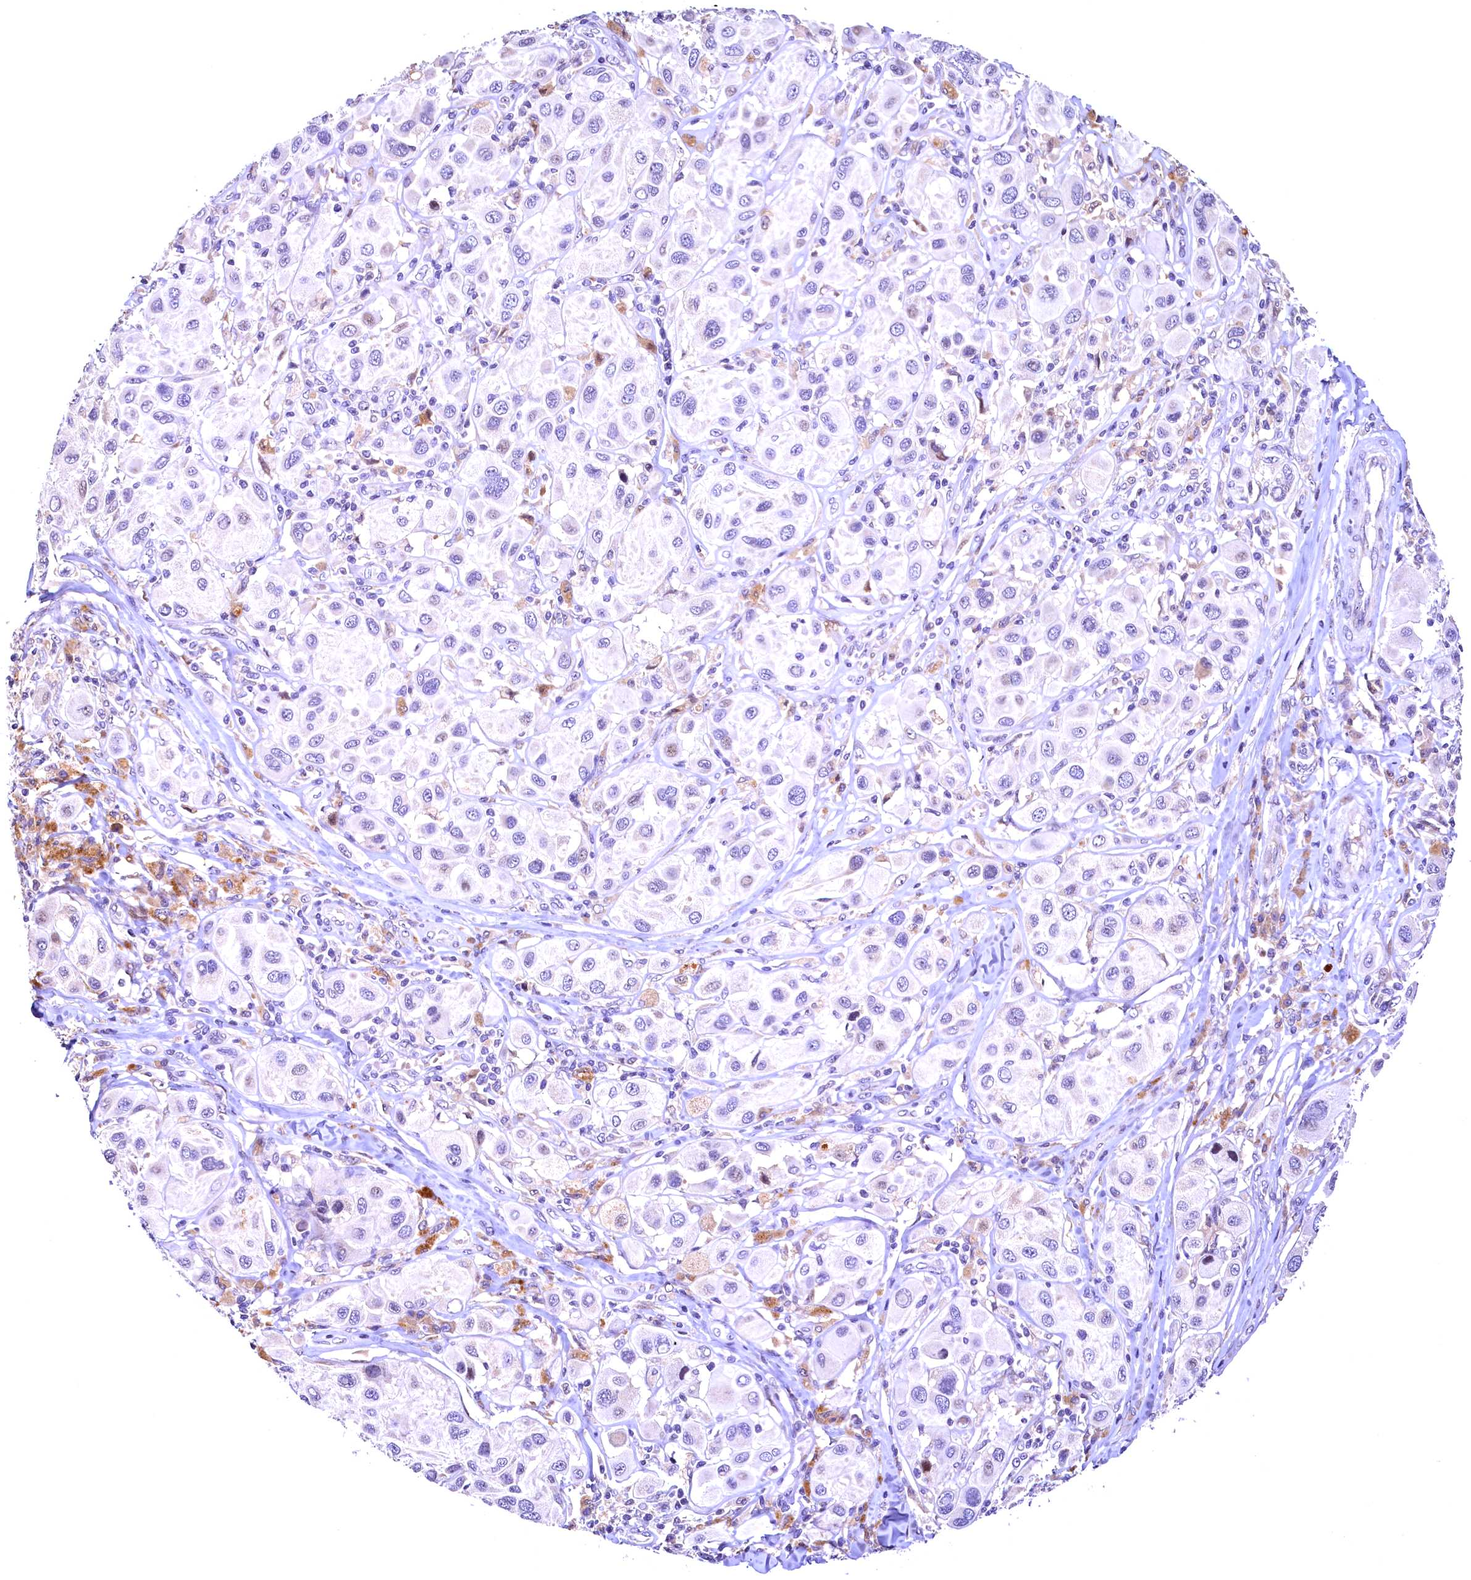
{"staining": {"intensity": "negative", "quantity": "none", "location": "none"}, "tissue": "melanoma", "cell_type": "Tumor cells", "image_type": "cancer", "snomed": [{"axis": "morphology", "description": "Malignant melanoma, Metastatic site"}, {"axis": "topography", "description": "Skin"}], "caption": "IHC of human malignant melanoma (metastatic site) reveals no positivity in tumor cells. Nuclei are stained in blue.", "gene": "LATS2", "patient": {"sex": "male", "age": 41}}